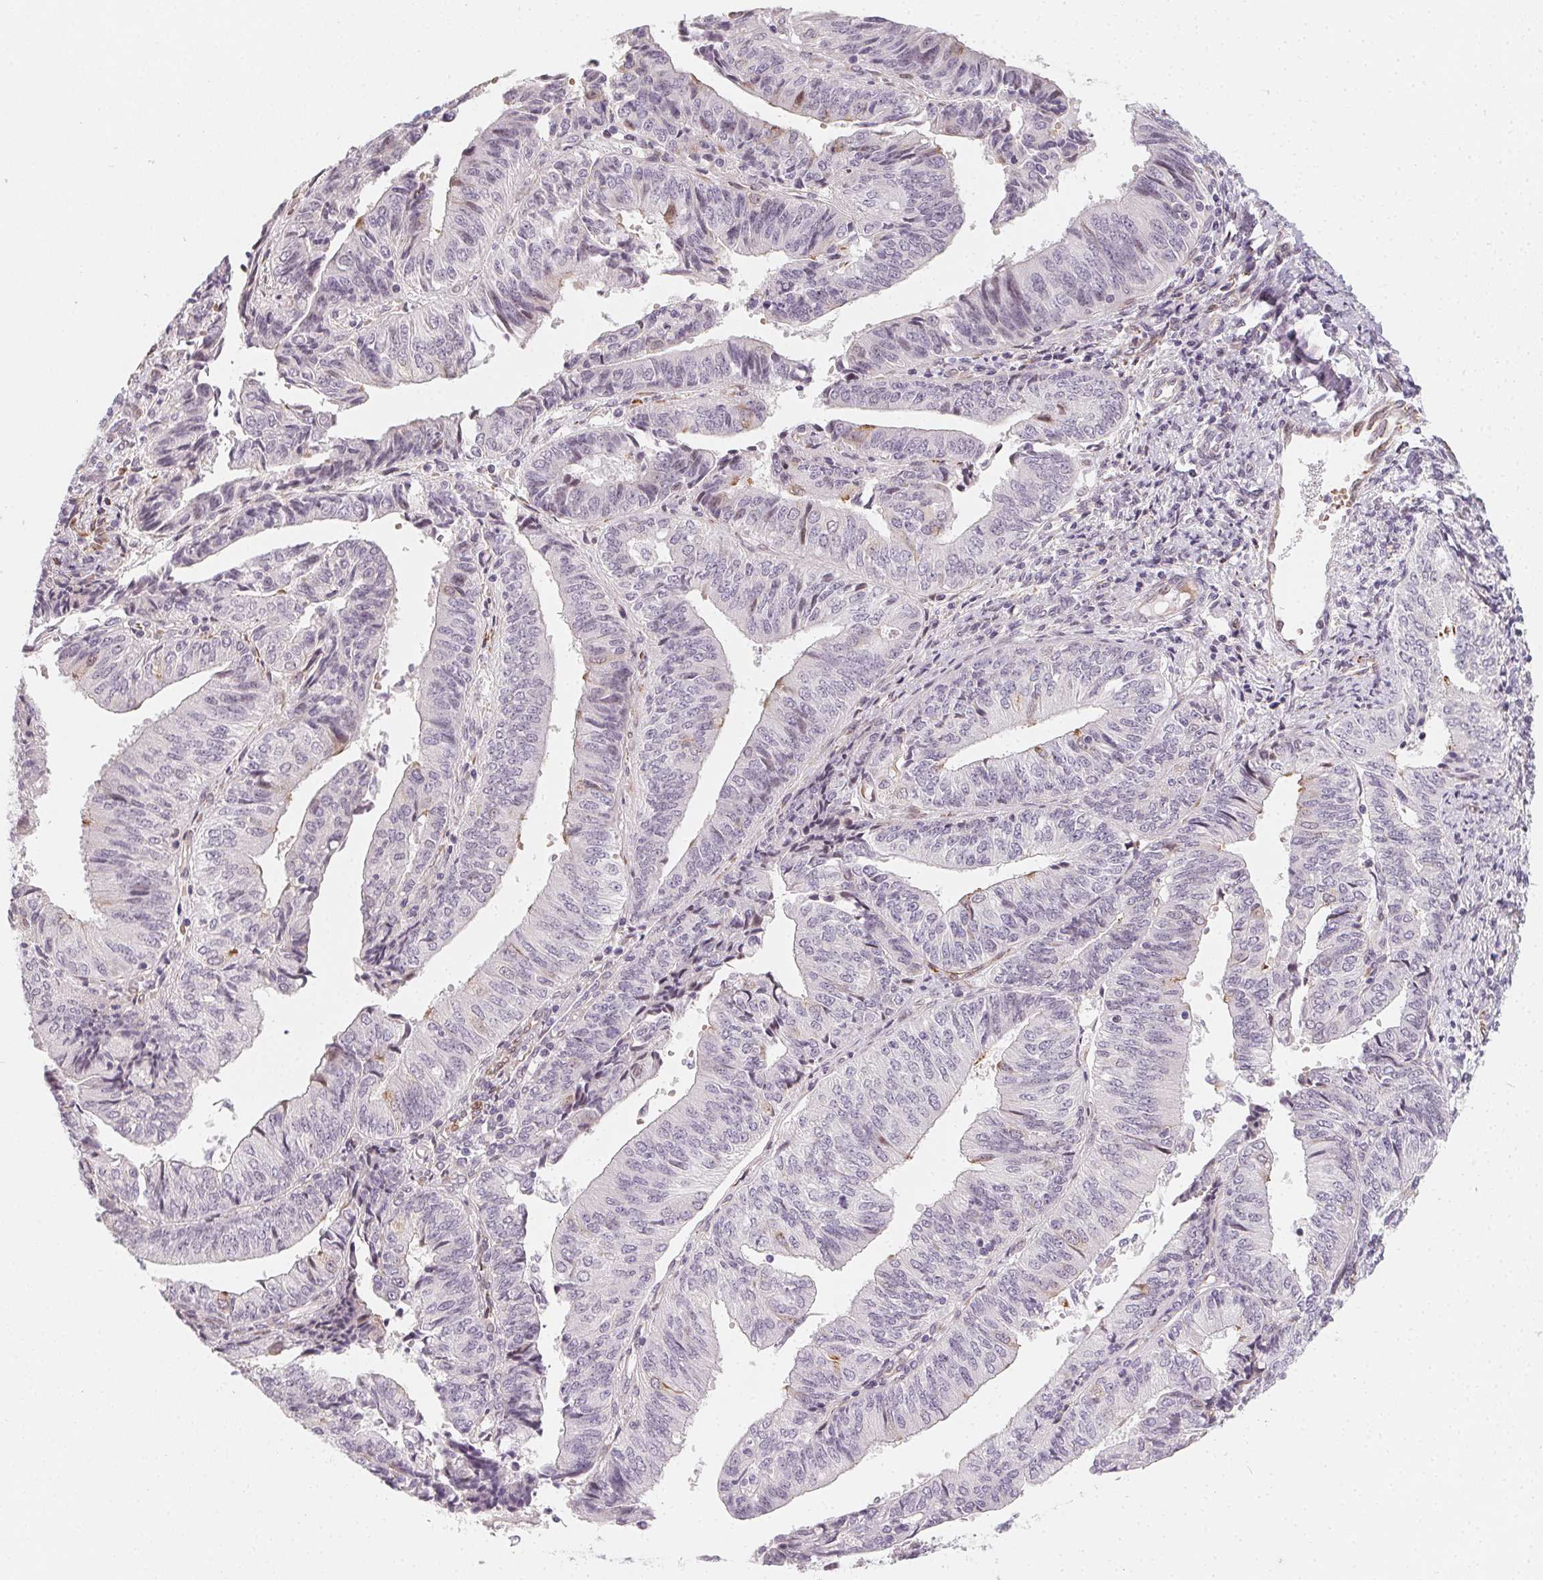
{"staining": {"intensity": "negative", "quantity": "none", "location": "none"}, "tissue": "endometrial cancer", "cell_type": "Tumor cells", "image_type": "cancer", "snomed": [{"axis": "morphology", "description": "Adenocarcinoma, NOS"}, {"axis": "topography", "description": "Endometrium"}], "caption": "IHC photomicrograph of neoplastic tissue: endometrial adenocarcinoma stained with DAB (3,3'-diaminobenzidine) displays no significant protein positivity in tumor cells.", "gene": "CCDC96", "patient": {"sex": "female", "age": 58}}